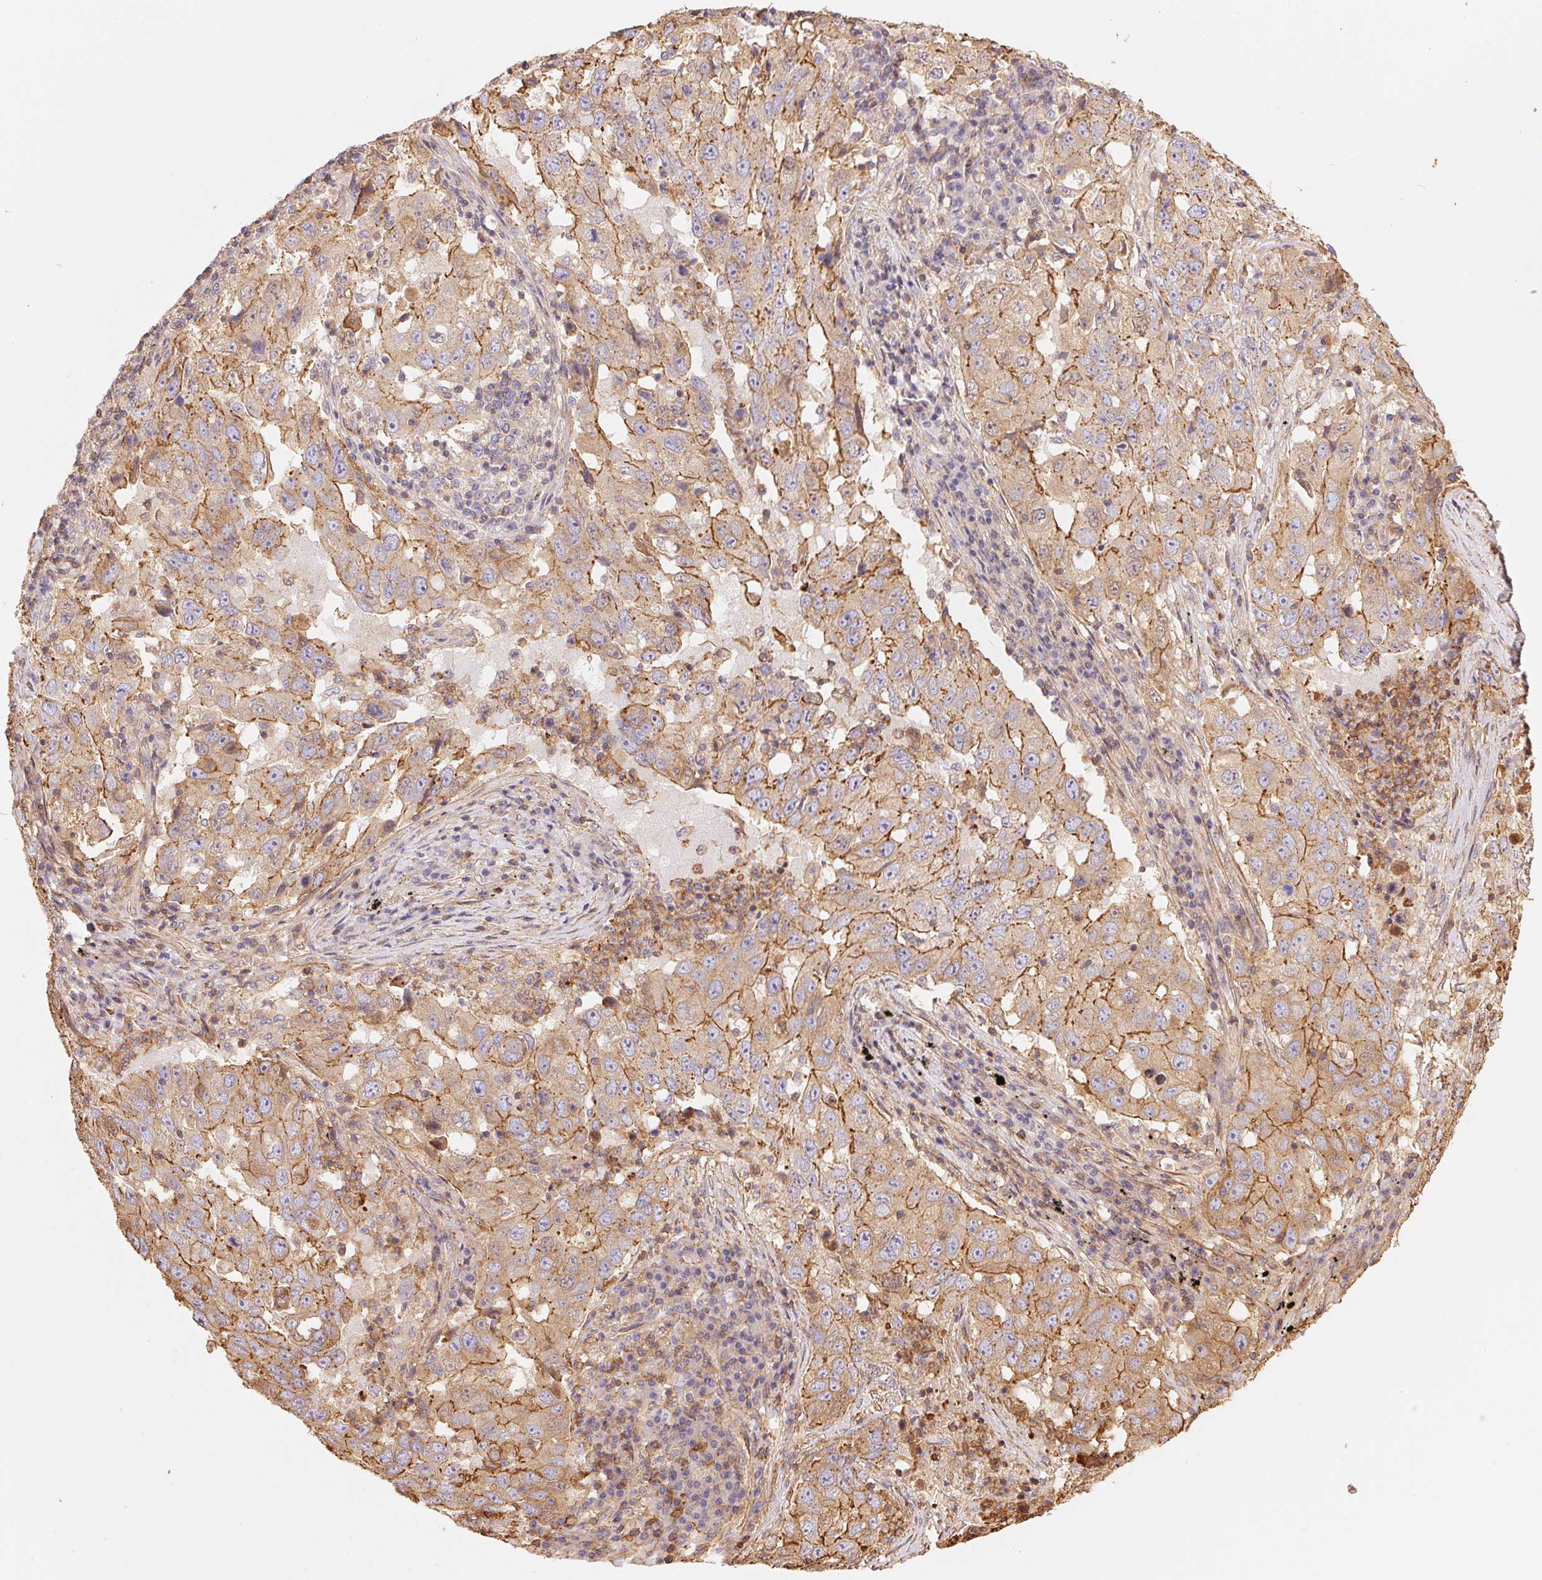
{"staining": {"intensity": "moderate", "quantity": "25%-75%", "location": "cytoplasmic/membranous"}, "tissue": "lung cancer", "cell_type": "Tumor cells", "image_type": "cancer", "snomed": [{"axis": "morphology", "description": "Adenocarcinoma, NOS"}, {"axis": "topography", "description": "Lung"}], "caption": "Lung cancer was stained to show a protein in brown. There is medium levels of moderate cytoplasmic/membranous positivity in about 25%-75% of tumor cells. The staining was performed using DAB to visualize the protein expression in brown, while the nuclei were stained in blue with hematoxylin (Magnification: 20x).", "gene": "FRAS1", "patient": {"sex": "male", "age": 73}}